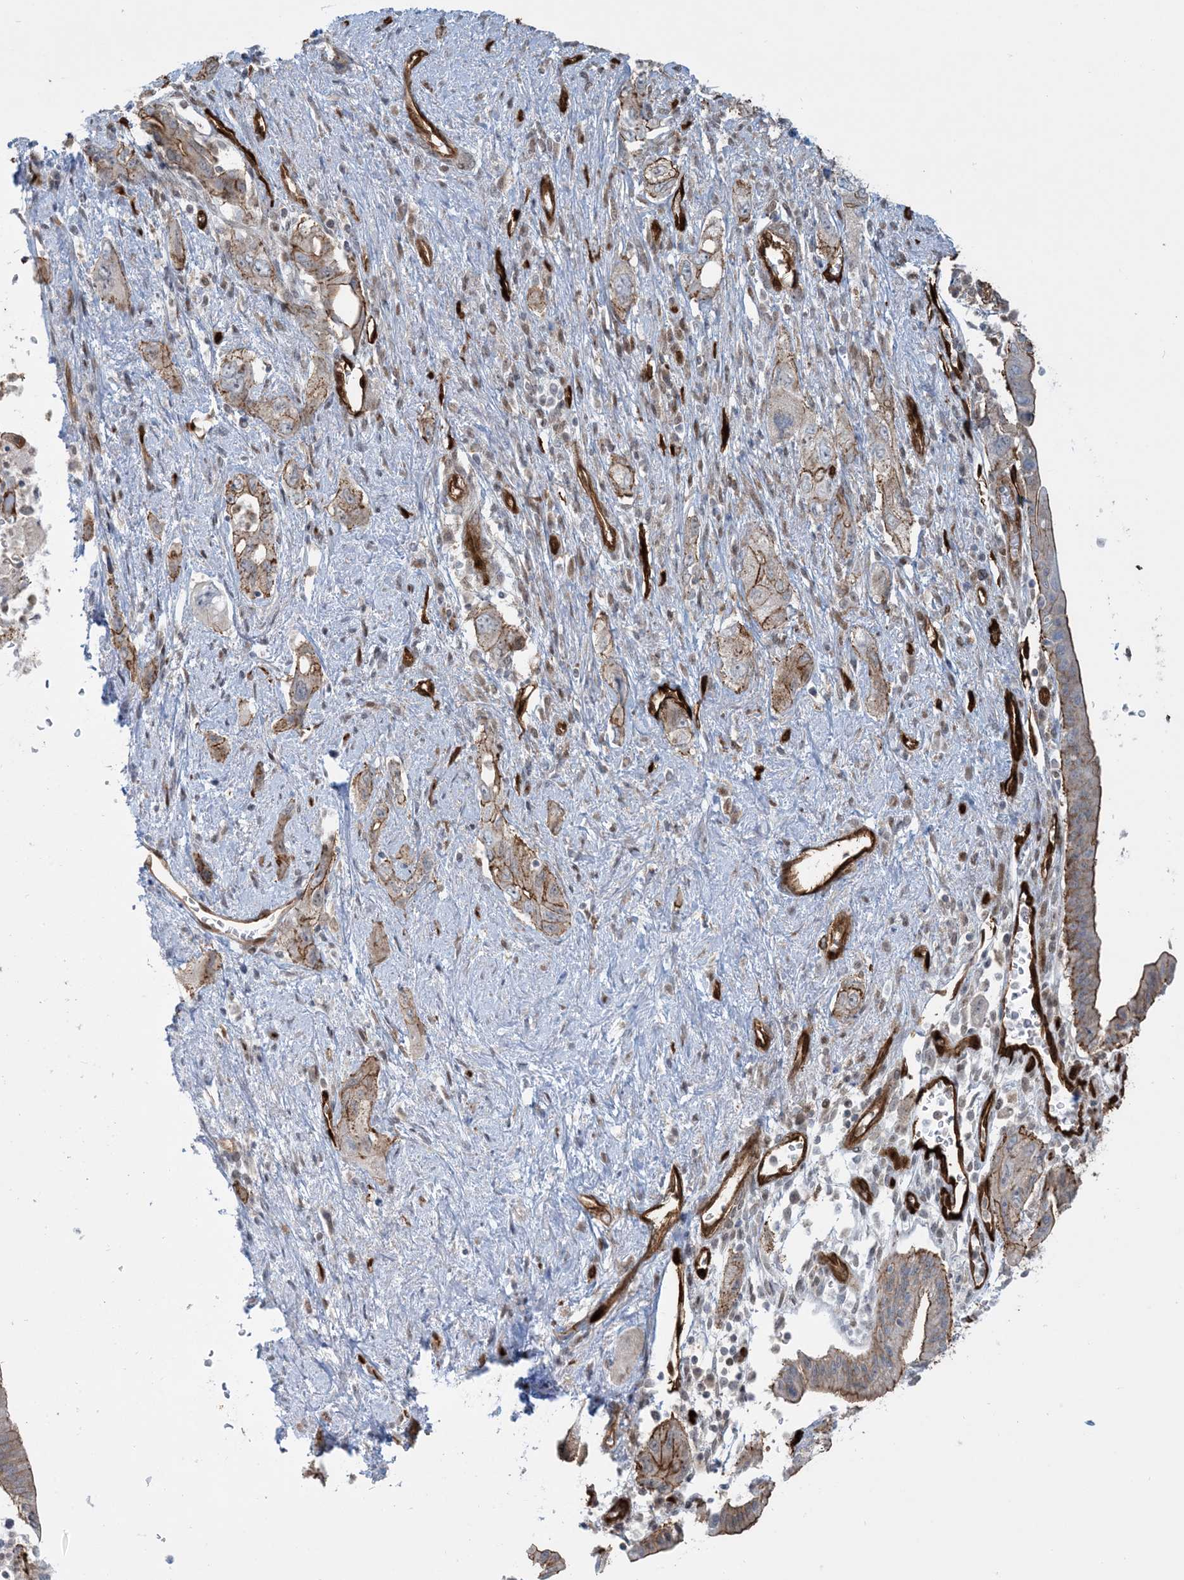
{"staining": {"intensity": "moderate", "quantity": ">75%", "location": "cytoplasmic/membranous"}, "tissue": "pancreatic cancer", "cell_type": "Tumor cells", "image_type": "cancer", "snomed": [{"axis": "morphology", "description": "Adenocarcinoma, NOS"}, {"axis": "topography", "description": "Pancreas"}], "caption": "A histopathology image showing moderate cytoplasmic/membranous expression in about >75% of tumor cells in adenocarcinoma (pancreatic), as visualized by brown immunohistochemical staining.", "gene": "PPM1F", "patient": {"sex": "female", "age": 73}}